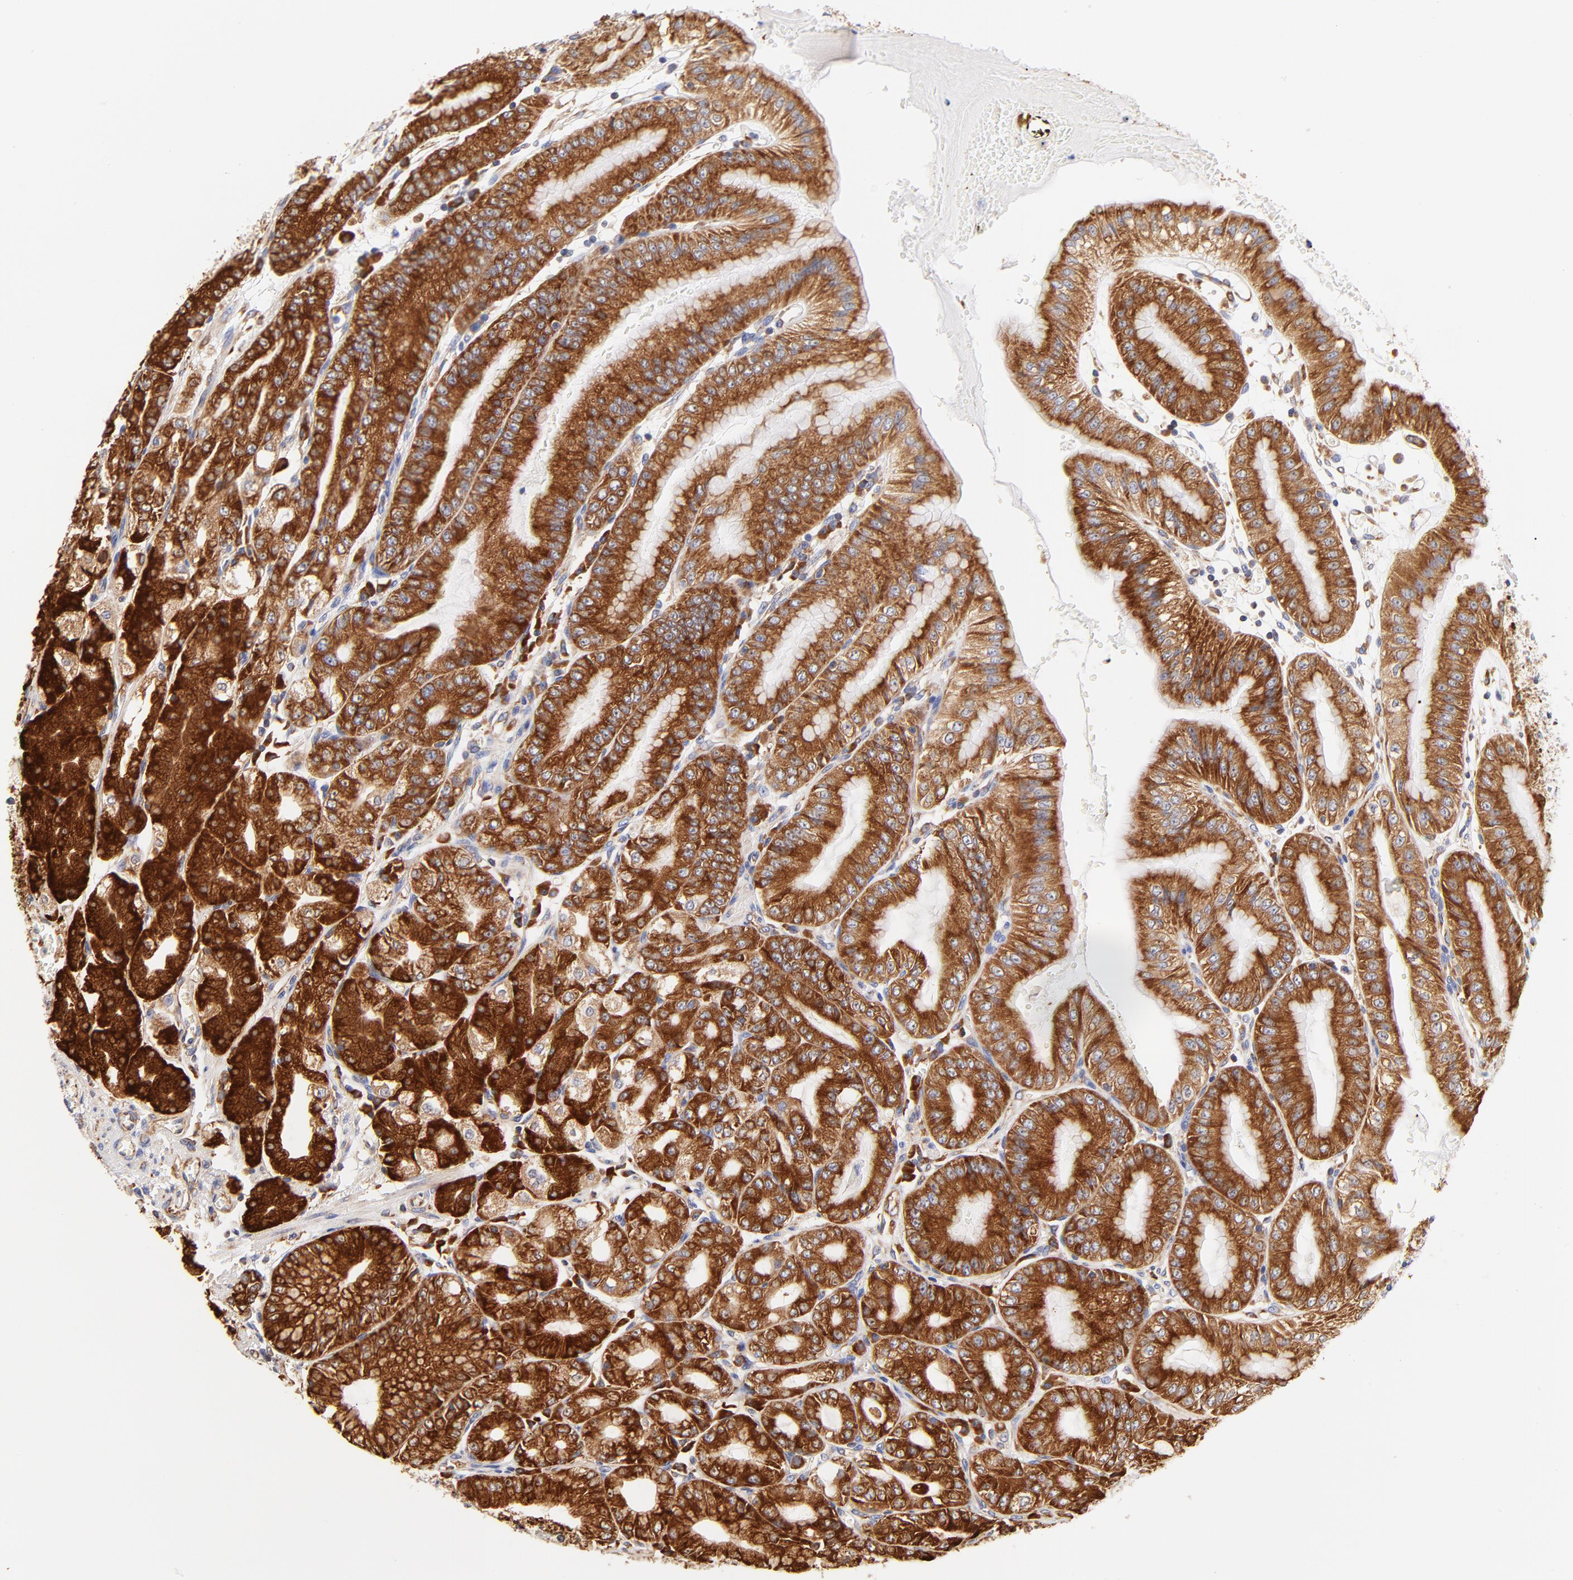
{"staining": {"intensity": "strong", "quantity": ">75%", "location": "cytoplasmic/membranous"}, "tissue": "stomach", "cell_type": "Glandular cells", "image_type": "normal", "snomed": [{"axis": "morphology", "description": "Normal tissue, NOS"}, {"axis": "topography", "description": "Stomach, lower"}], "caption": "A high-resolution histopathology image shows IHC staining of unremarkable stomach, which shows strong cytoplasmic/membranous expression in approximately >75% of glandular cells. The protein is stained brown, and the nuclei are stained in blue (DAB IHC with brightfield microscopy, high magnification).", "gene": "RPL27", "patient": {"sex": "male", "age": 71}}